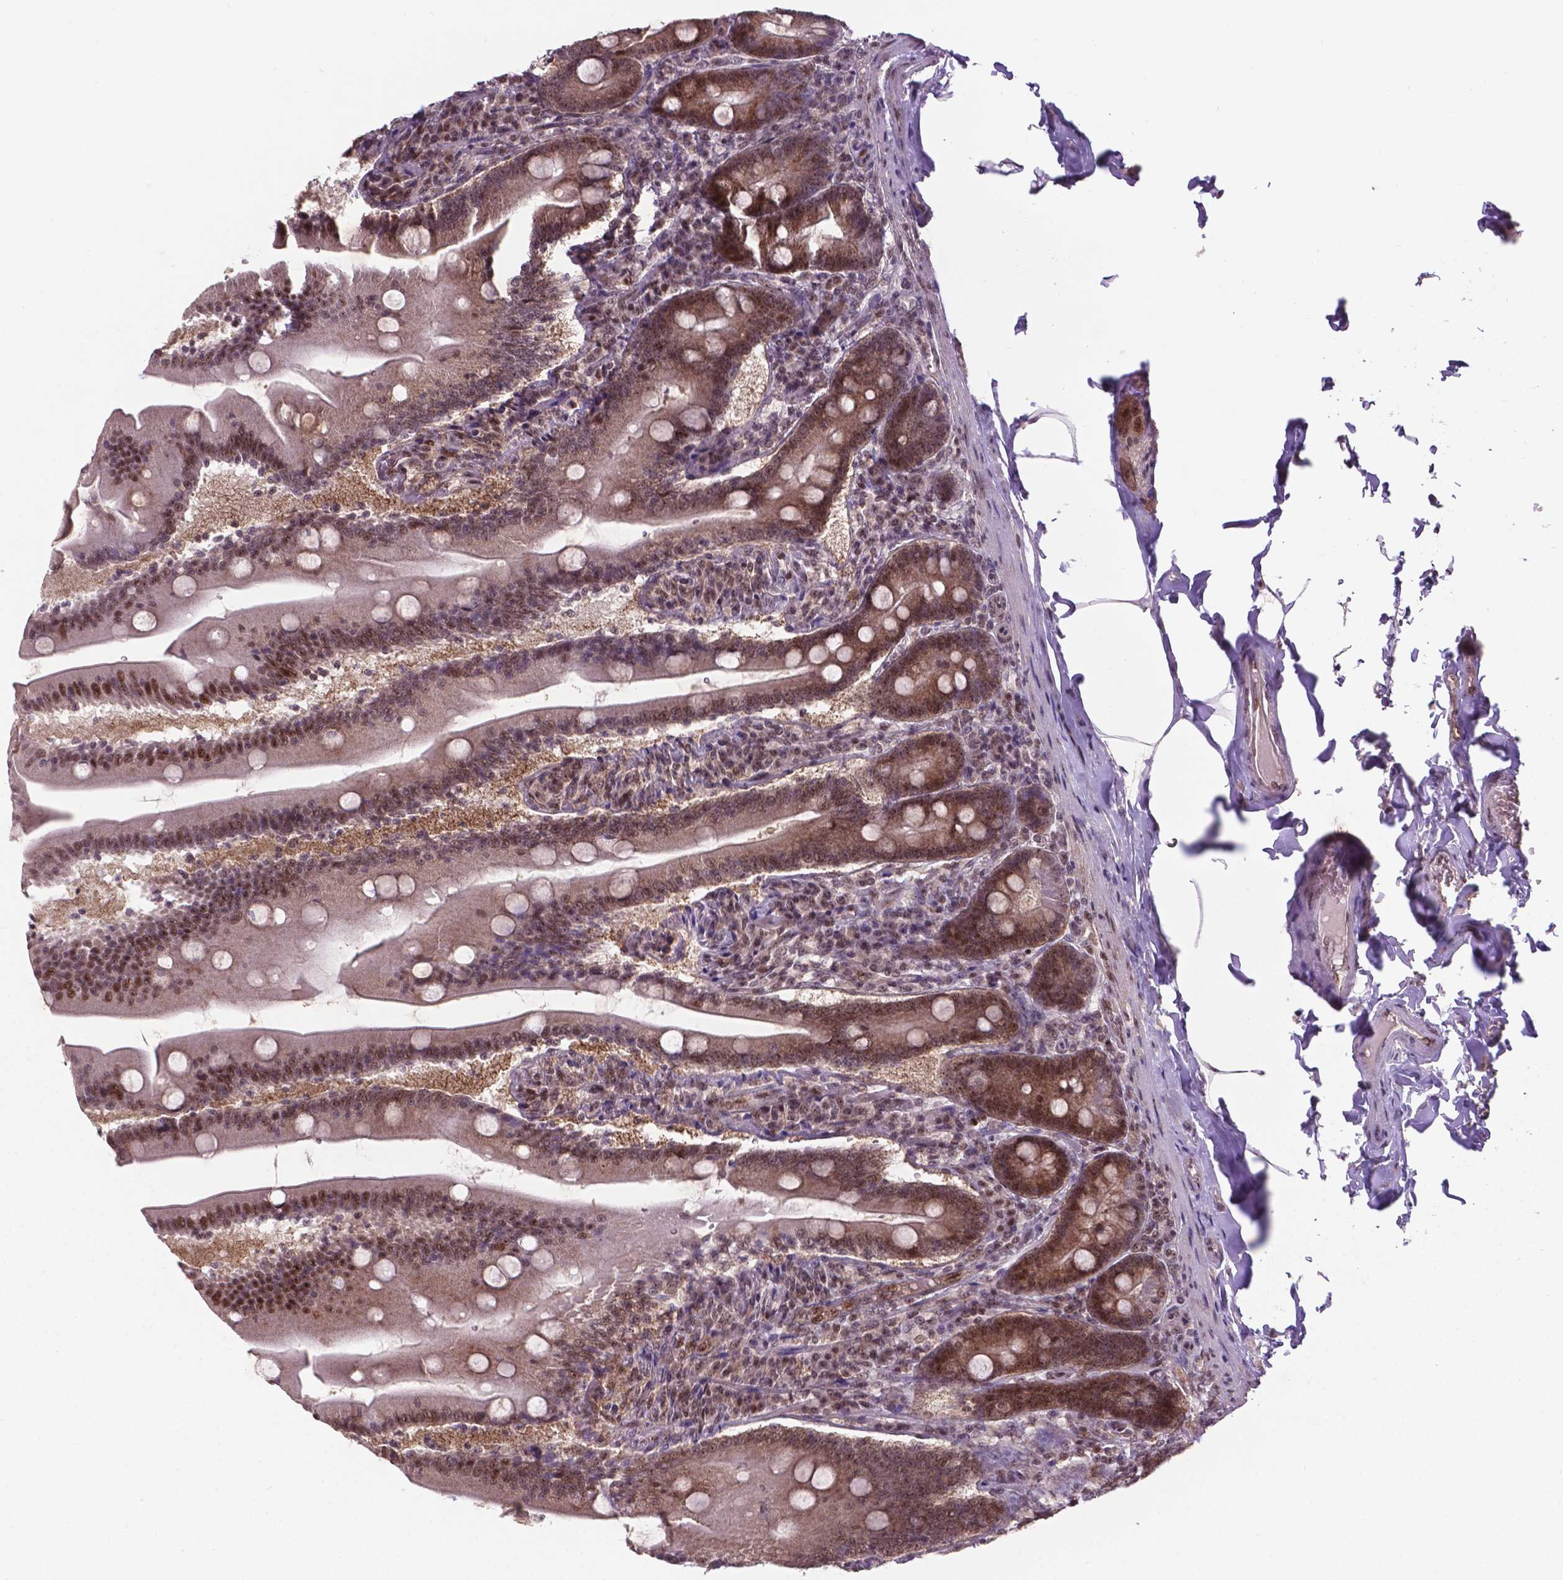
{"staining": {"intensity": "moderate", "quantity": ">75%", "location": "cytoplasmic/membranous,nuclear"}, "tissue": "small intestine", "cell_type": "Glandular cells", "image_type": "normal", "snomed": [{"axis": "morphology", "description": "Normal tissue, NOS"}, {"axis": "topography", "description": "Small intestine"}], "caption": "This image exhibits IHC staining of unremarkable human small intestine, with medium moderate cytoplasmic/membranous,nuclear staining in about >75% of glandular cells.", "gene": "CSNK2A1", "patient": {"sex": "male", "age": 37}}